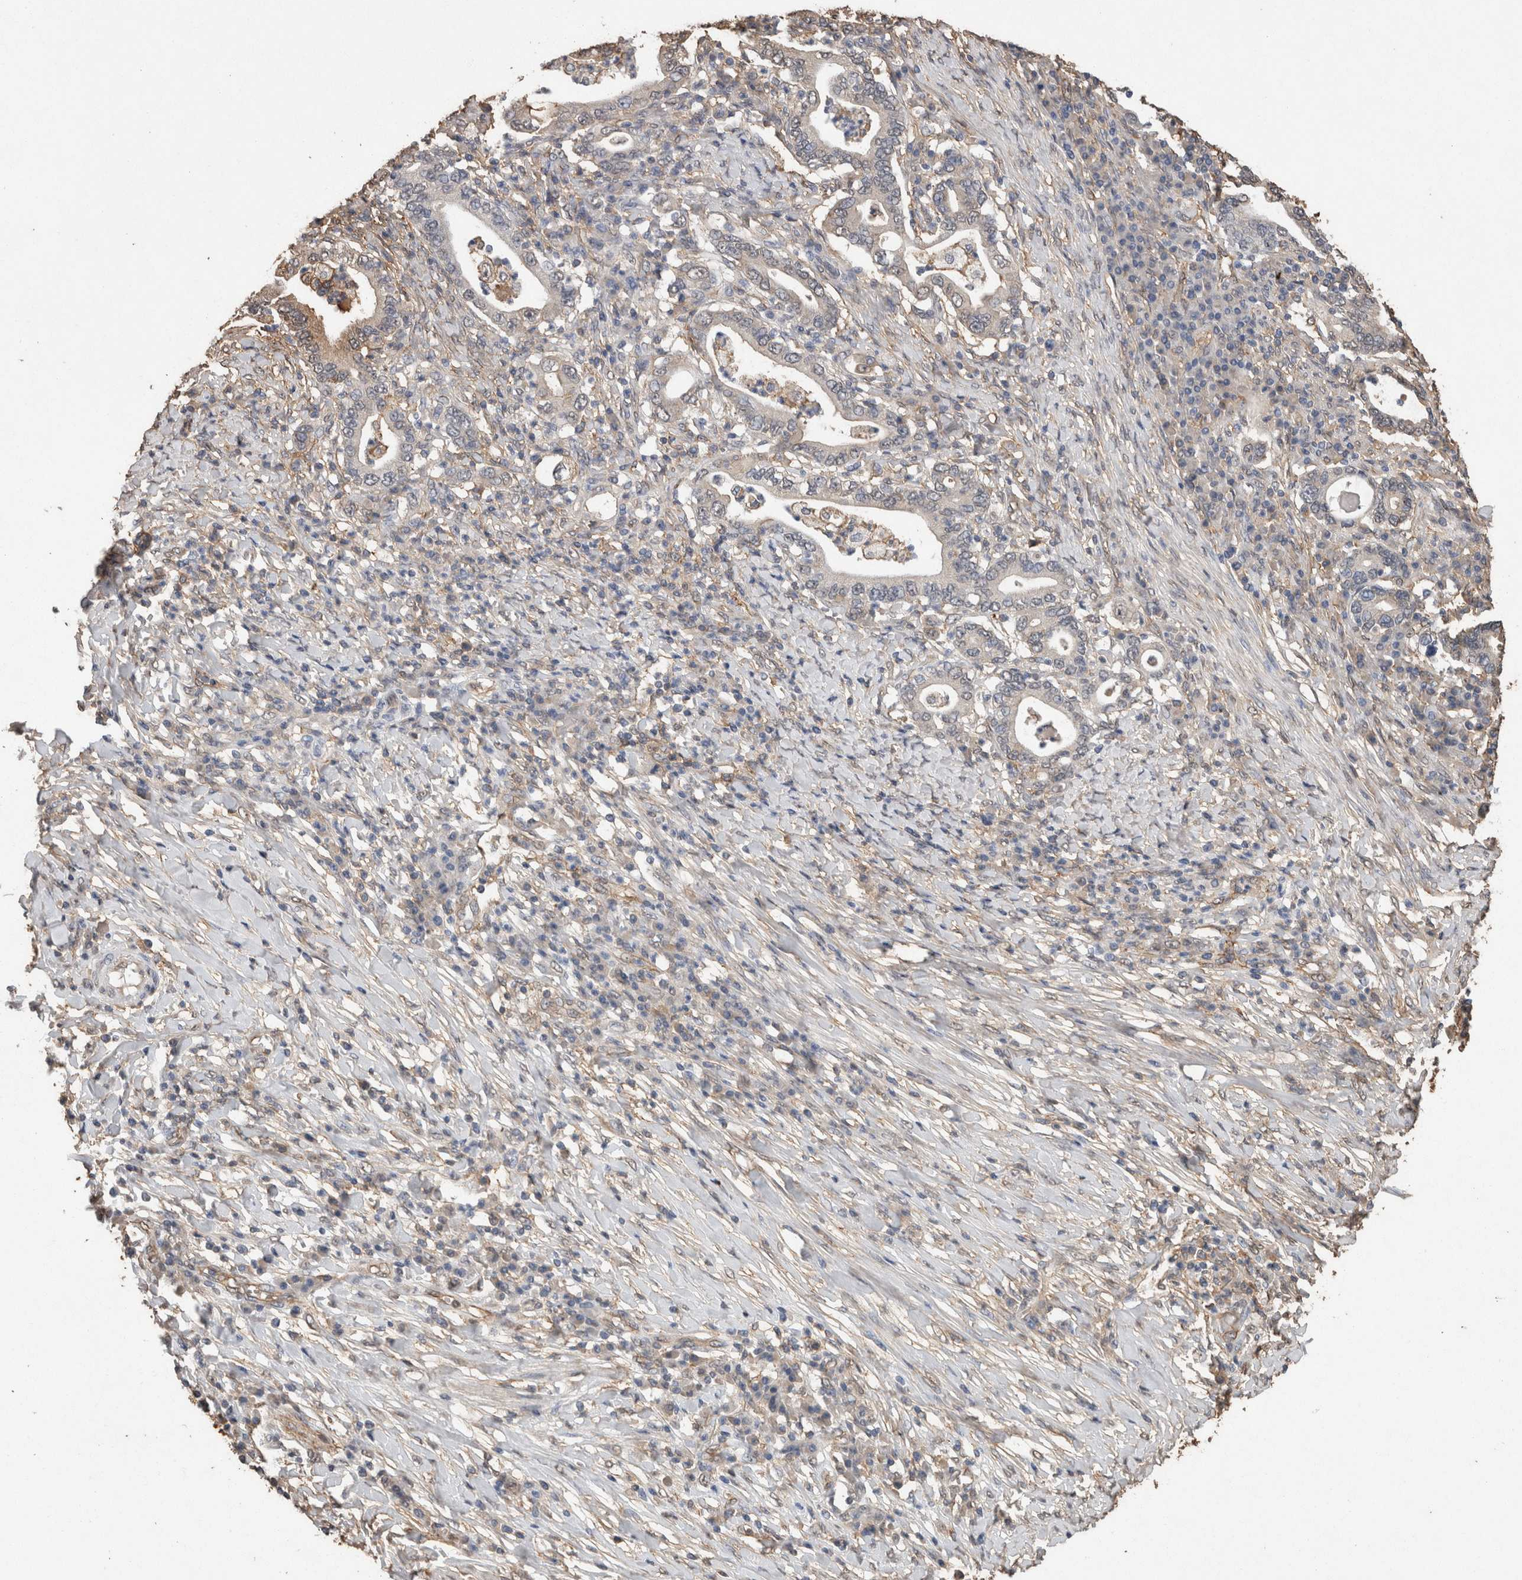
{"staining": {"intensity": "negative", "quantity": "none", "location": "none"}, "tissue": "stomach cancer", "cell_type": "Tumor cells", "image_type": "cancer", "snomed": [{"axis": "morphology", "description": "Normal tissue, NOS"}, {"axis": "morphology", "description": "Adenocarcinoma, NOS"}, {"axis": "topography", "description": "Esophagus"}, {"axis": "topography", "description": "Stomach, upper"}, {"axis": "topography", "description": "Peripheral nerve tissue"}], "caption": "This is a histopathology image of IHC staining of stomach adenocarcinoma, which shows no staining in tumor cells.", "gene": "S100A10", "patient": {"sex": "male", "age": 62}}